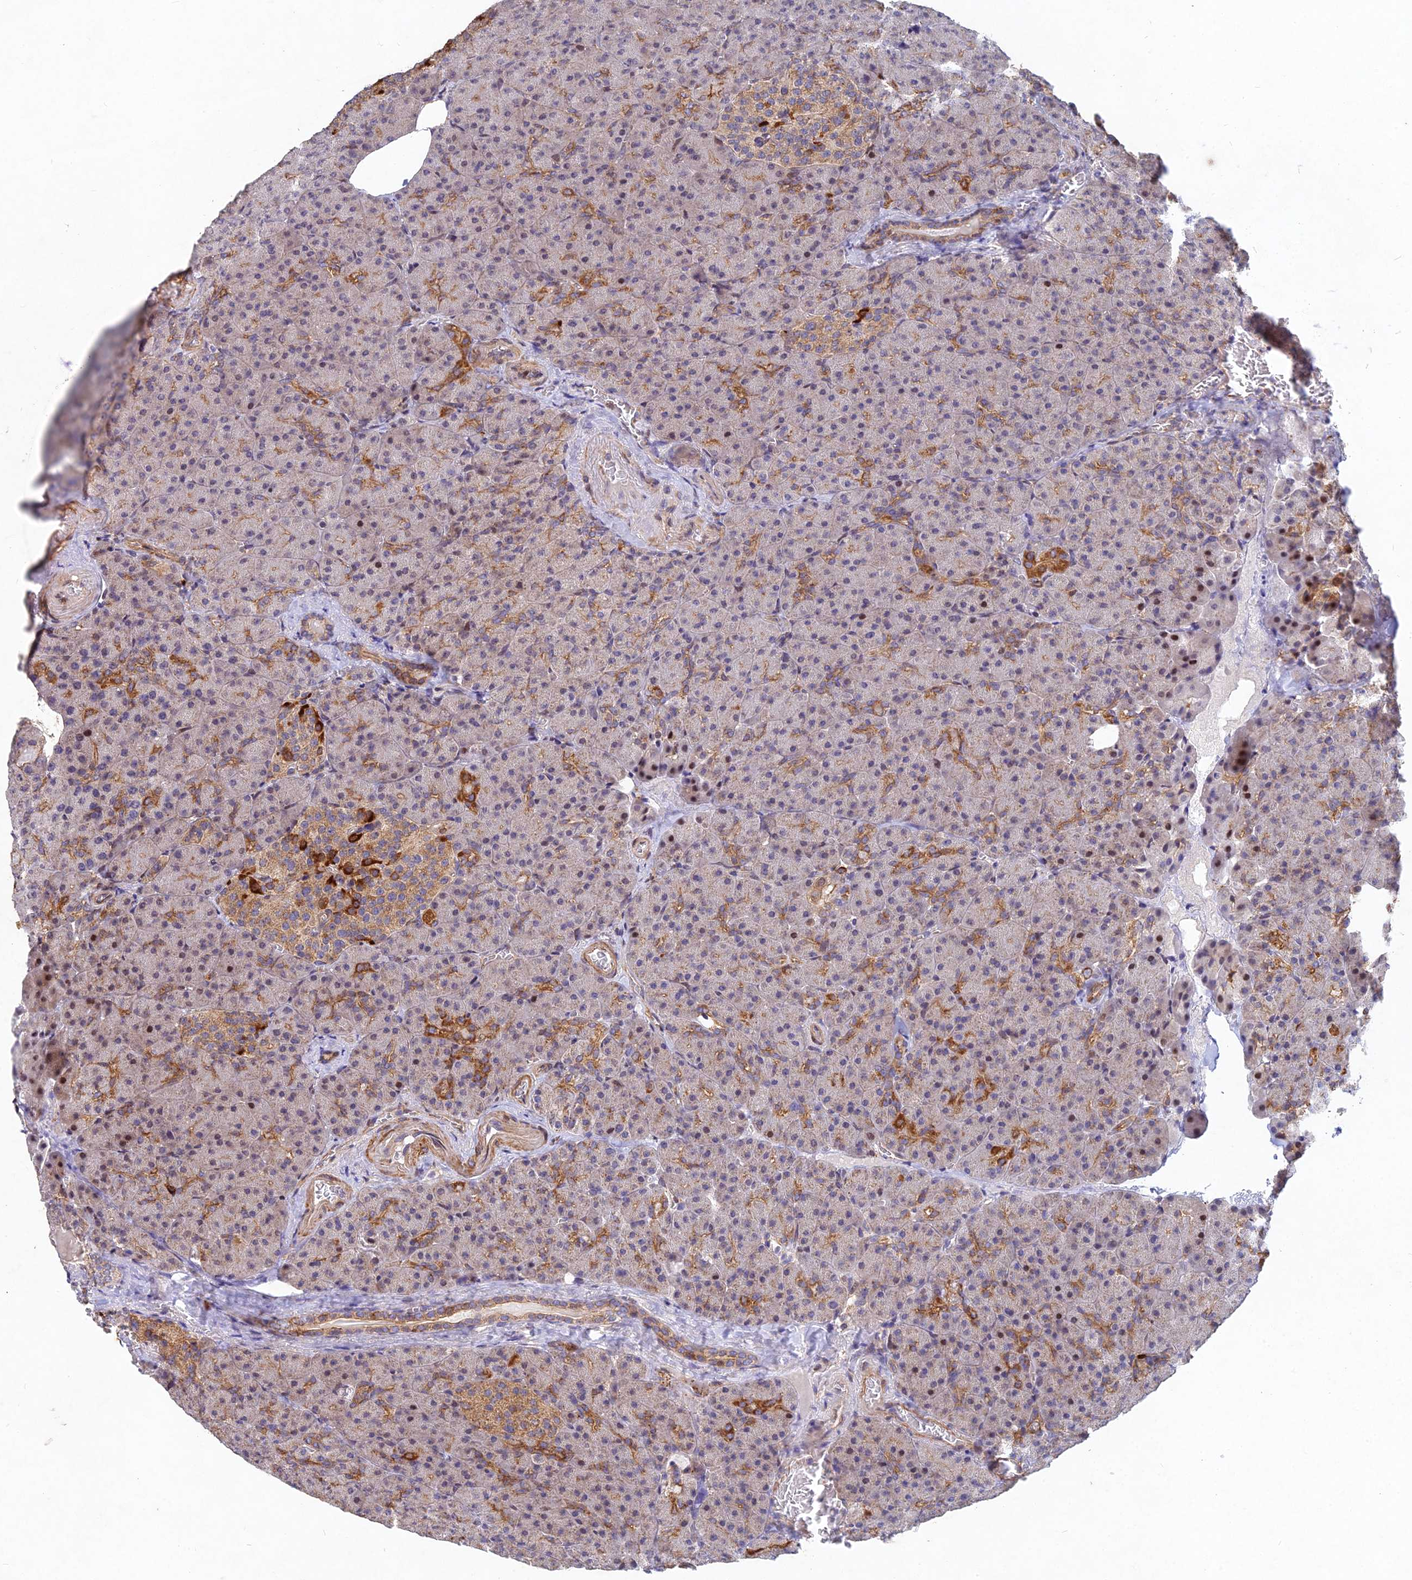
{"staining": {"intensity": "strong", "quantity": "<25%", "location": "cytoplasmic/membranous"}, "tissue": "pancreas", "cell_type": "Exocrine glandular cells", "image_type": "normal", "snomed": [{"axis": "morphology", "description": "Normal tissue, NOS"}, {"axis": "topography", "description": "Pancreas"}], "caption": "A medium amount of strong cytoplasmic/membranous positivity is identified in approximately <25% of exocrine glandular cells in unremarkable pancreas.", "gene": "RELCH", "patient": {"sex": "female", "age": 74}}